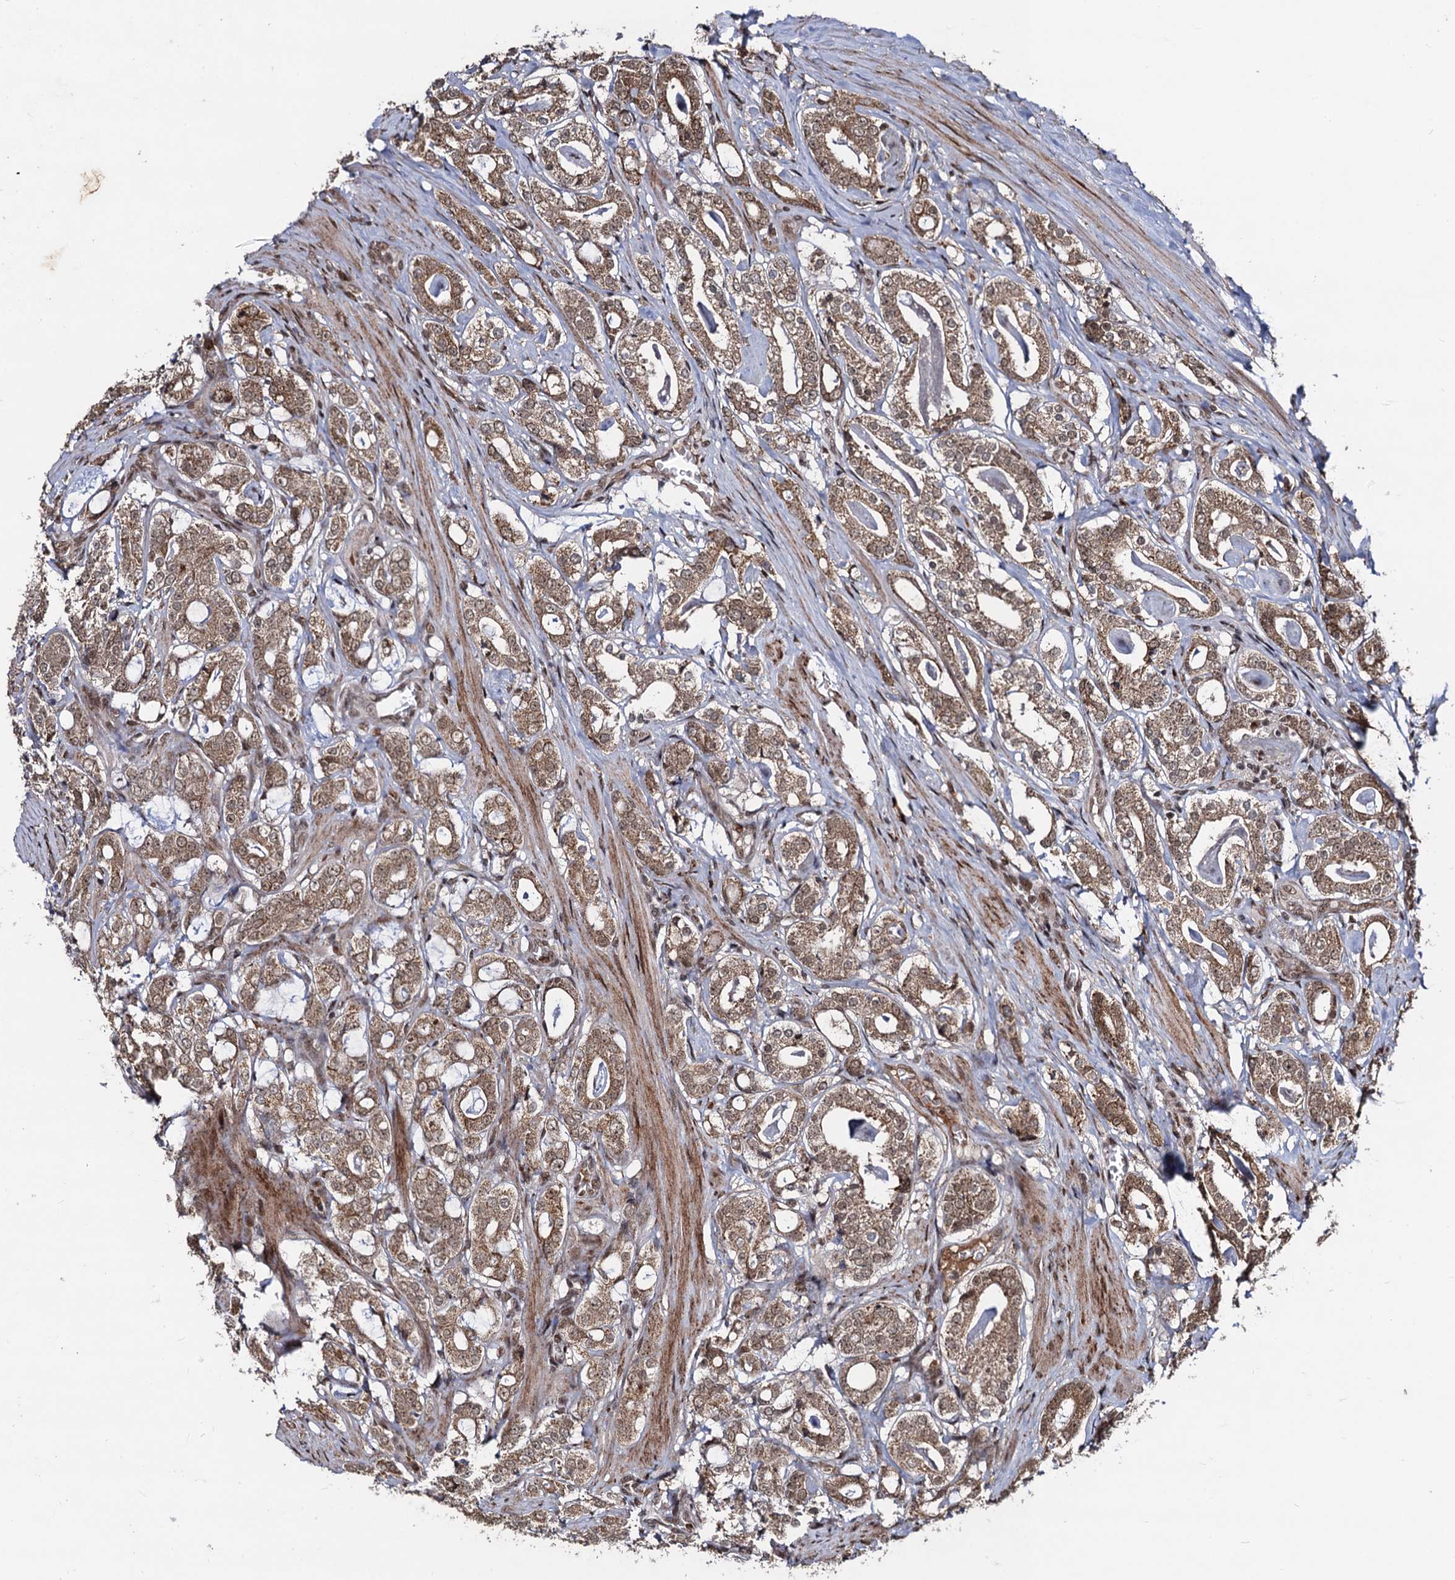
{"staining": {"intensity": "moderate", "quantity": ">75%", "location": "cytoplasmic/membranous,nuclear"}, "tissue": "prostate cancer", "cell_type": "Tumor cells", "image_type": "cancer", "snomed": [{"axis": "morphology", "description": "Adenocarcinoma, High grade"}, {"axis": "topography", "description": "Prostate"}], "caption": "A photomicrograph of prostate high-grade adenocarcinoma stained for a protein shows moderate cytoplasmic/membranous and nuclear brown staining in tumor cells.", "gene": "SFSWAP", "patient": {"sex": "male", "age": 63}}